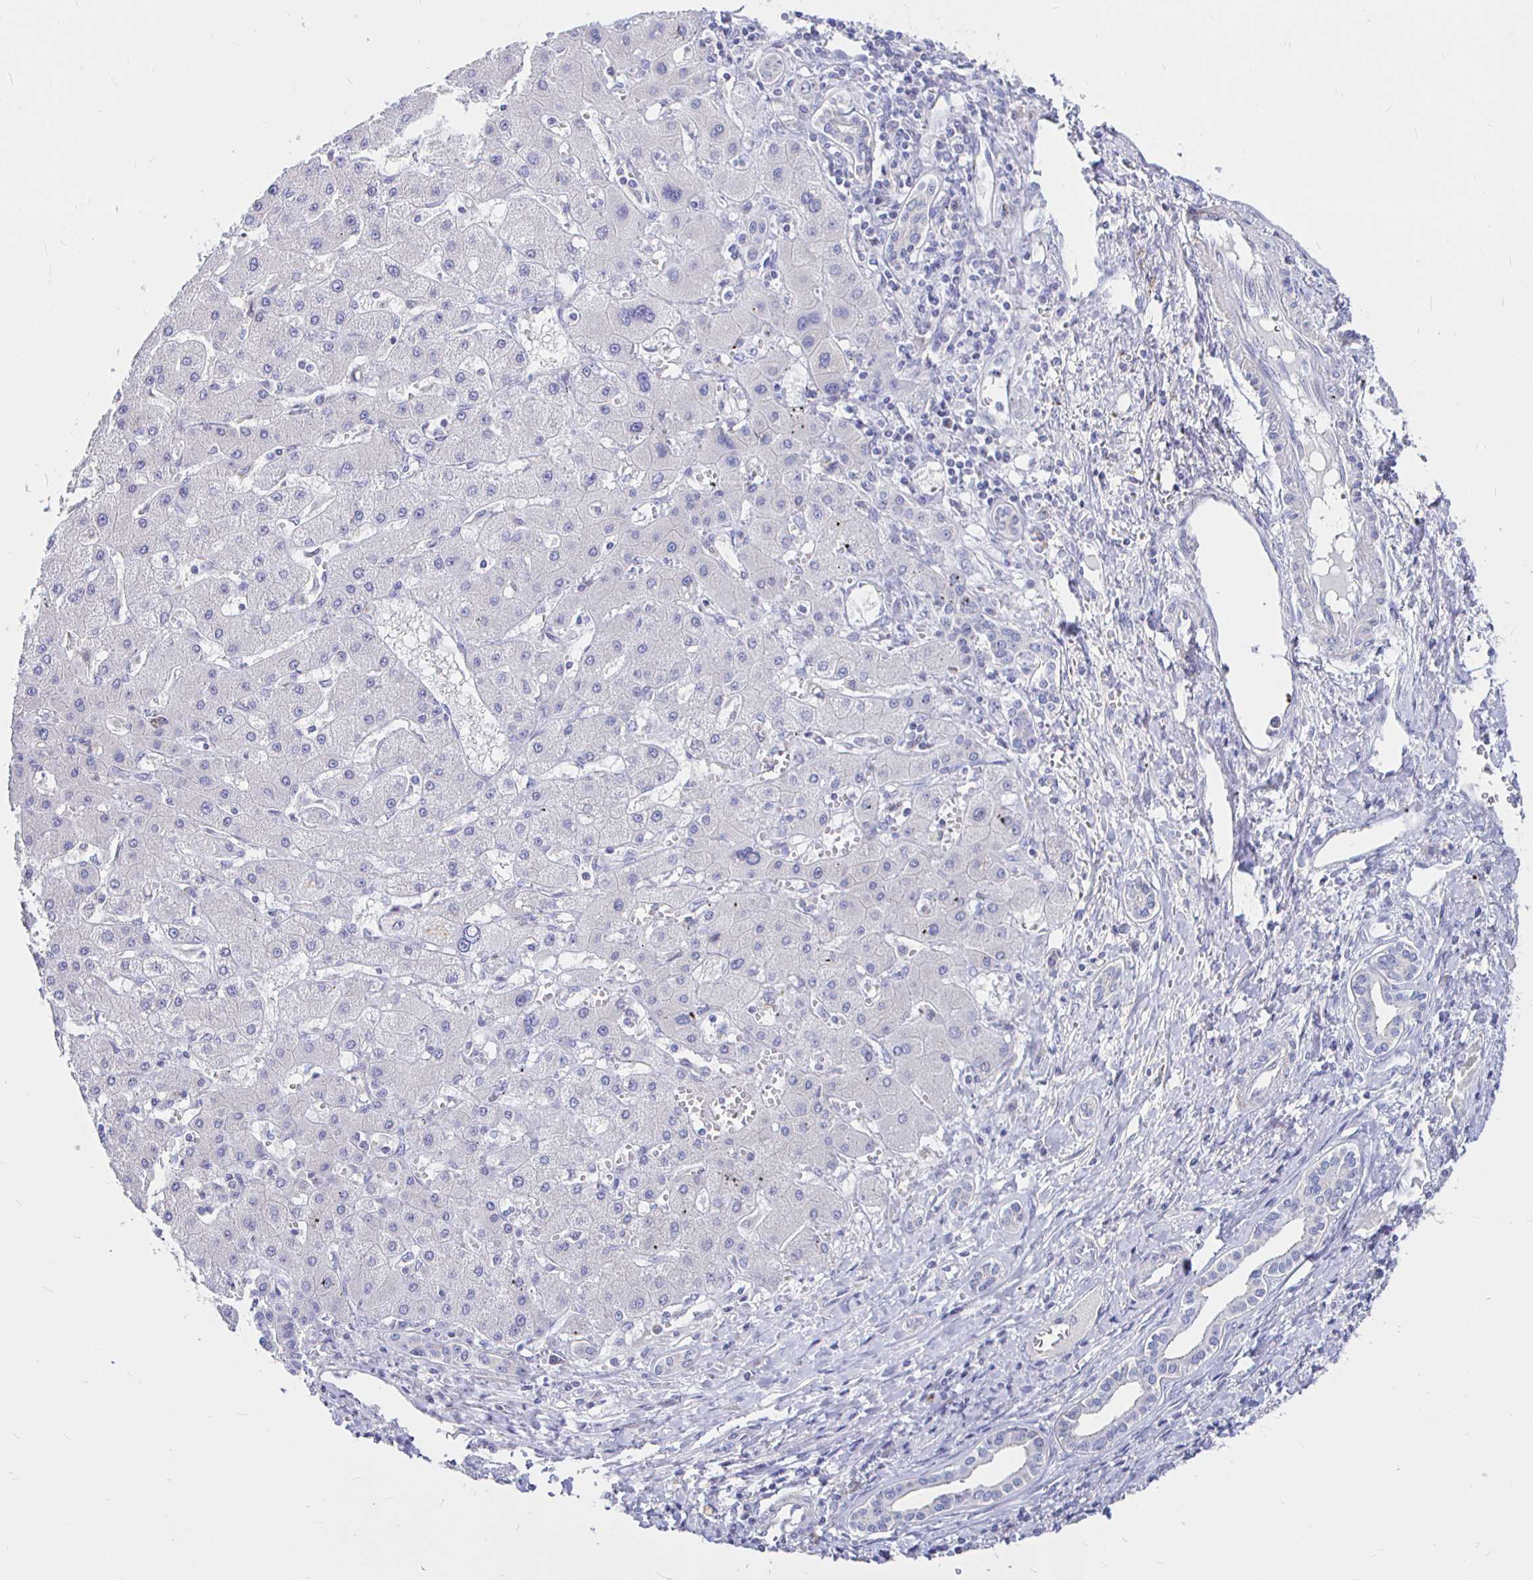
{"staining": {"intensity": "negative", "quantity": "none", "location": "none"}, "tissue": "liver cancer", "cell_type": "Tumor cells", "image_type": "cancer", "snomed": [{"axis": "morphology", "description": "Cholangiocarcinoma"}, {"axis": "topography", "description": "Liver"}], "caption": "Immunohistochemistry histopathology image of neoplastic tissue: human liver cholangiocarcinoma stained with DAB (3,3'-diaminobenzidine) exhibits no significant protein staining in tumor cells.", "gene": "NECAB1", "patient": {"sex": "male", "age": 59}}